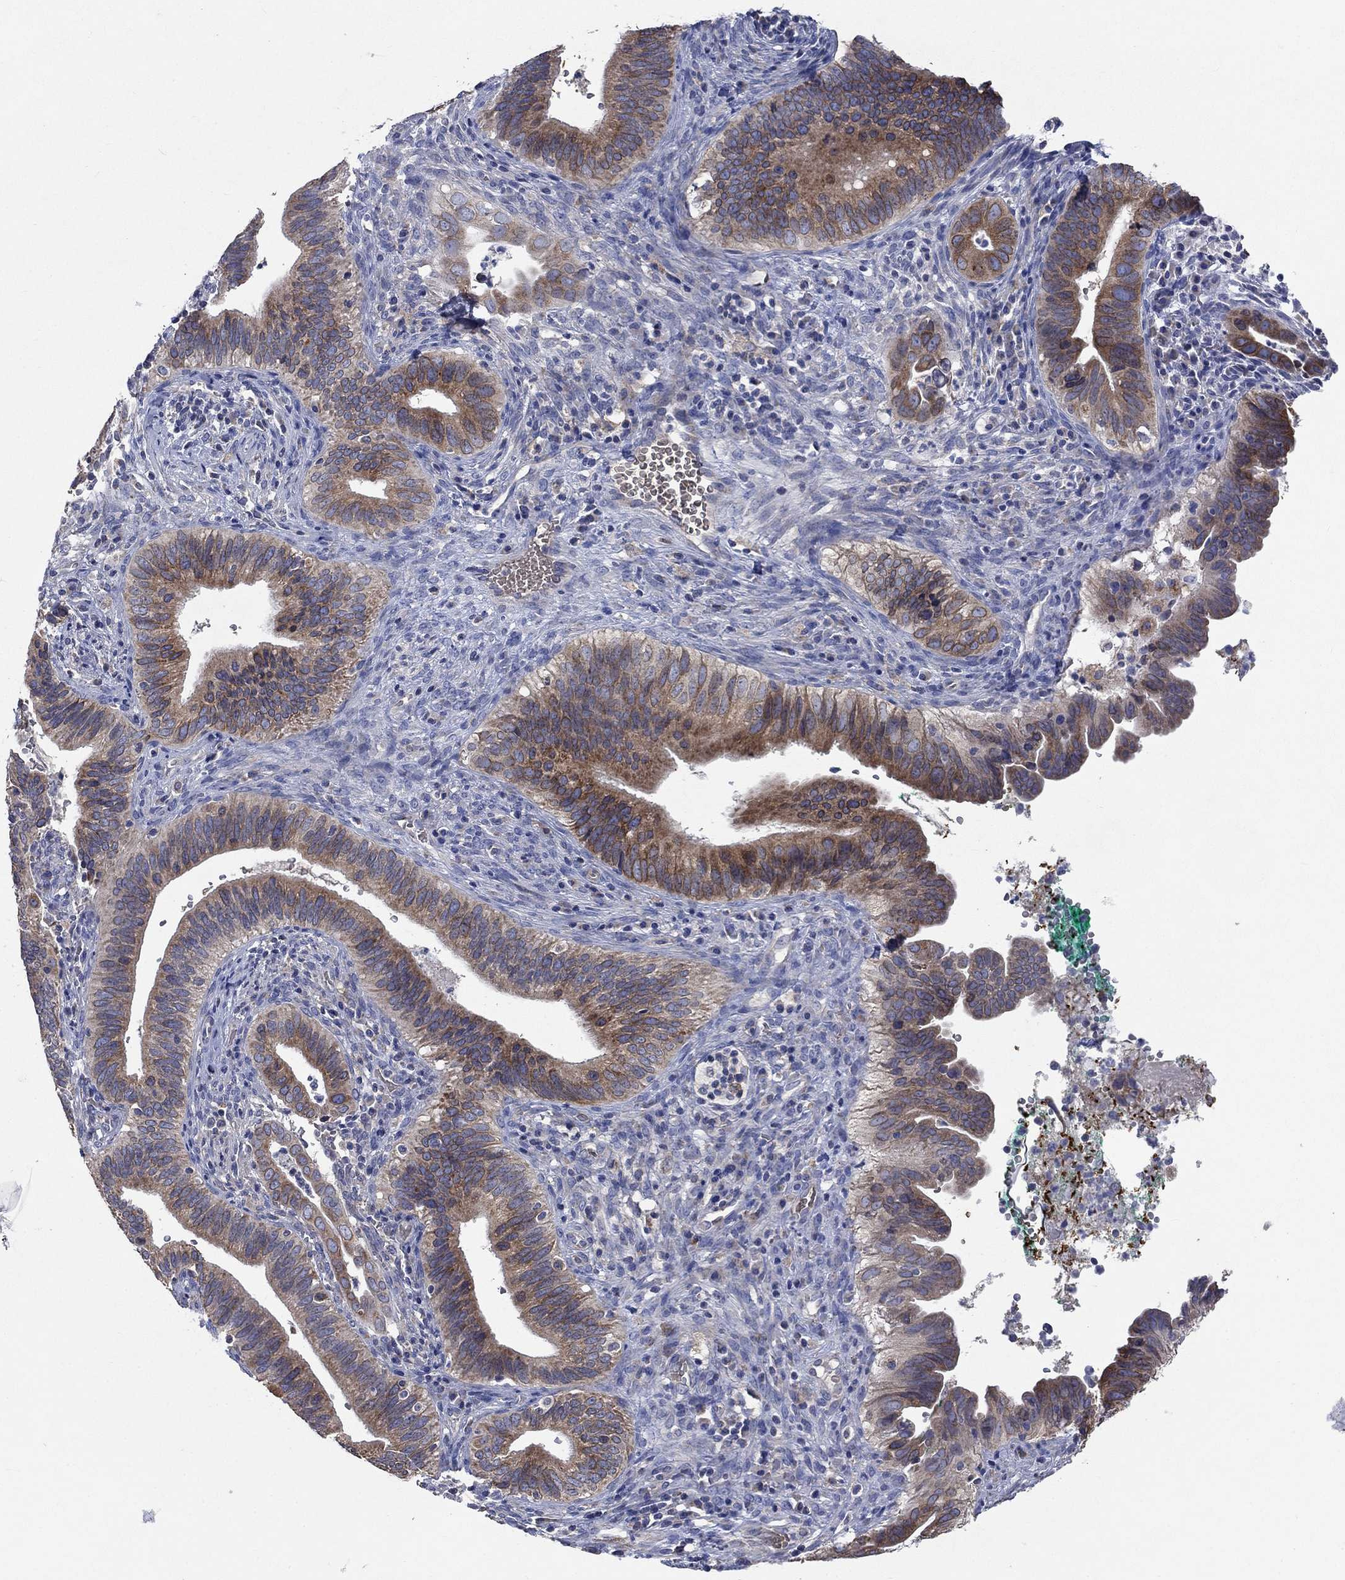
{"staining": {"intensity": "moderate", "quantity": "25%-75%", "location": "cytoplasmic/membranous"}, "tissue": "cervical cancer", "cell_type": "Tumor cells", "image_type": "cancer", "snomed": [{"axis": "morphology", "description": "Adenocarcinoma, NOS"}, {"axis": "topography", "description": "Cervix"}], "caption": "IHC of human adenocarcinoma (cervical) exhibits medium levels of moderate cytoplasmic/membranous positivity in approximately 25%-75% of tumor cells. The protein of interest is stained brown, and the nuclei are stained in blue (DAB (3,3'-diaminobenzidine) IHC with brightfield microscopy, high magnification).", "gene": "UGT8", "patient": {"sex": "female", "age": 42}}